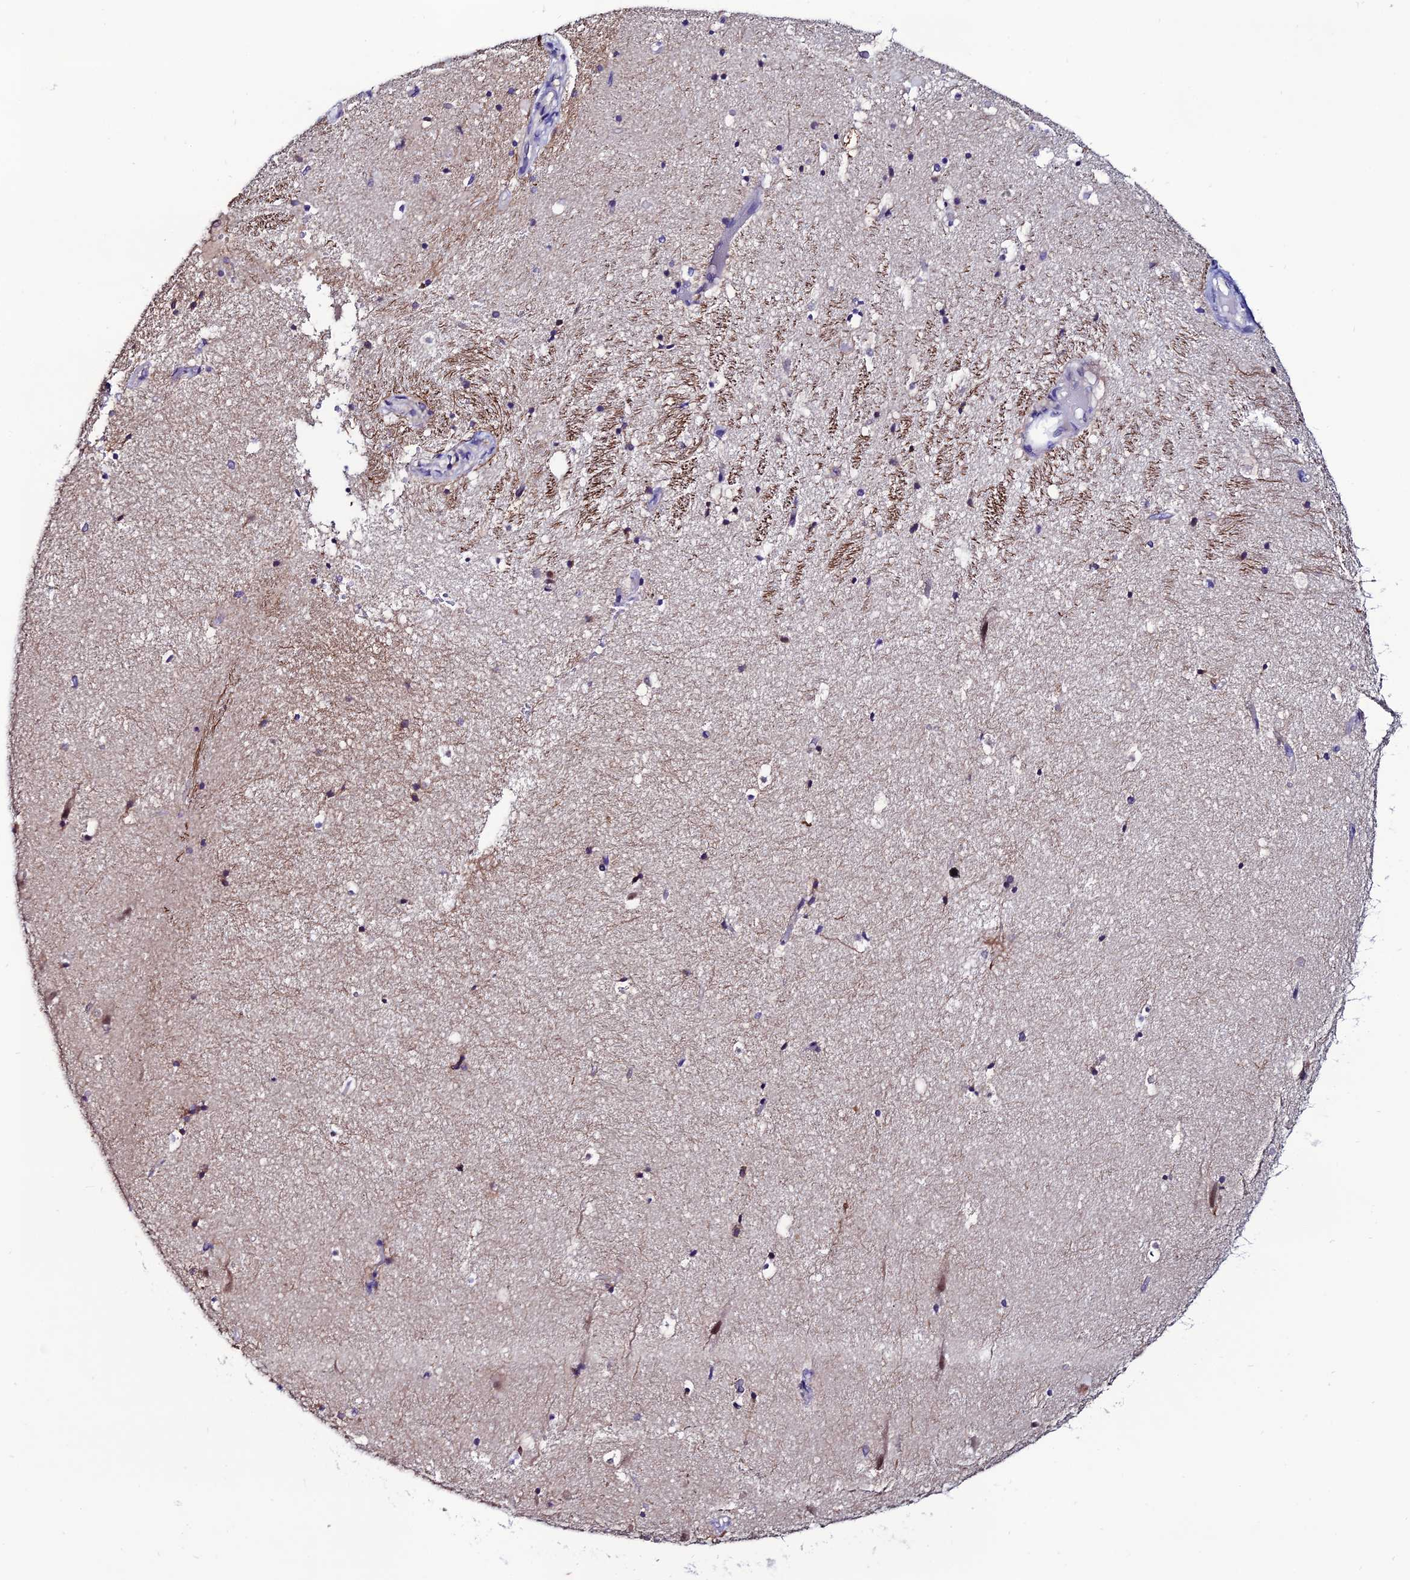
{"staining": {"intensity": "moderate", "quantity": "<25%", "location": "cytoplasmic/membranous"}, "tissue": "hippocampus", "cell_type": "Glial cells", "image_type": "normal", "snomed": [{"axis": "morphology", "description": "Normal tissue, NOS"}, {"axis": "topography", "description": "Hippocampus"}], "caption": "This is an image of immunohistochemistry staining of normal hippocampus, which shows moderate expression in the cytoplasmic/membranous of glial cells.", "gene": "FZD8", "patient": {"sex": "female", "age": 52}}